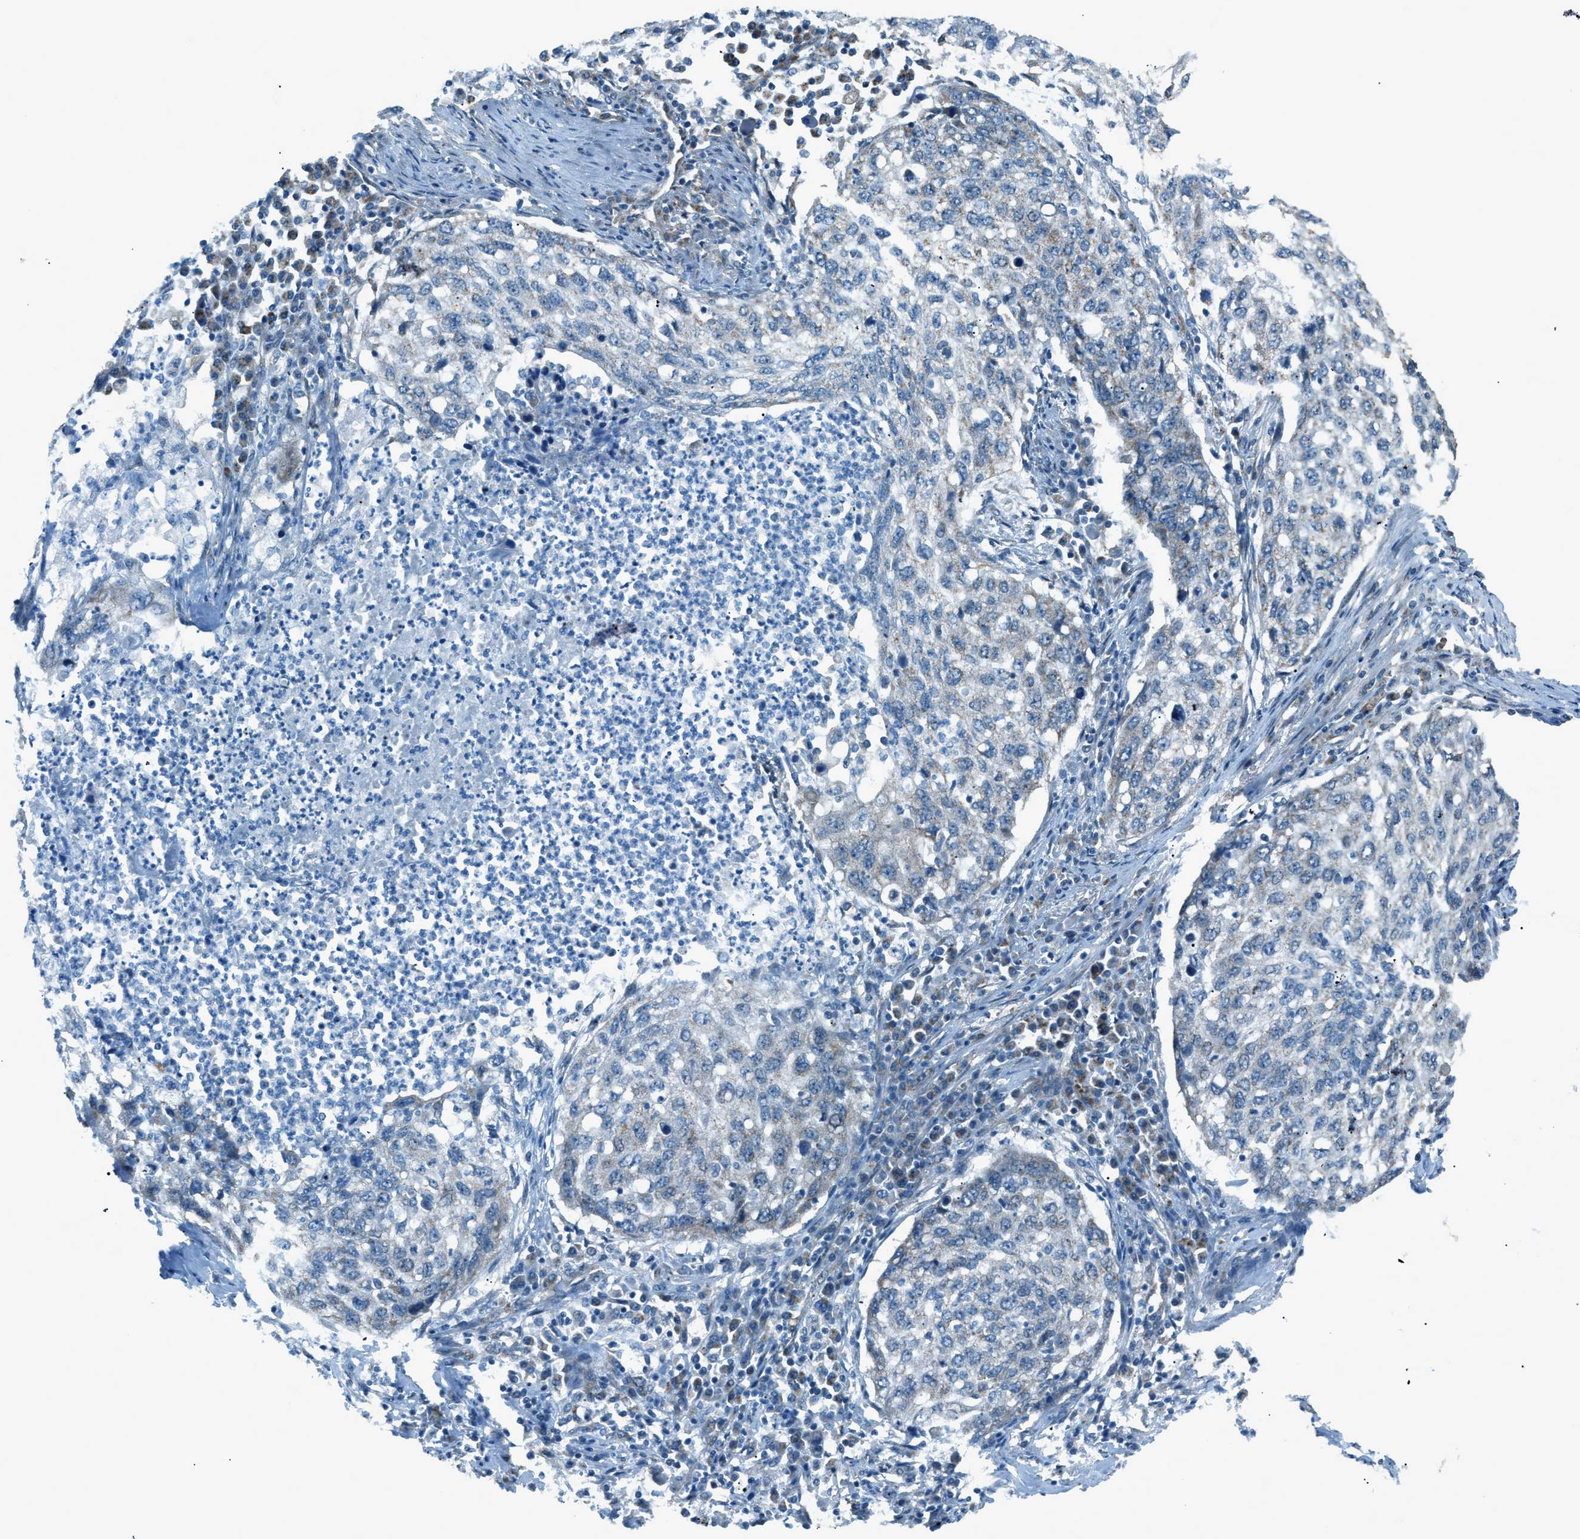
{"staining": {"intensity": "negative", "quantity": "none", "location": "none"}, "tissue": "lung cancer", "cell_type": "Tumor cells", "image_type": "cancer", "snomed": [{"axis": "morphology", "description": "Squamous cell carcinoma, NOS"}, {"axis": "topography", "description": "Lung"}], "caption": "Histopathology image shows no protein expression in tumor cells of squamous cell carcinoma (lung) tissue. (DAB (3,3'-diaminobenzidine) immunohistochemistry visualized using brightfield microscopy, high magnification).", "gene": "PIGG", "patient": {"sex": "female", "age": 63}}